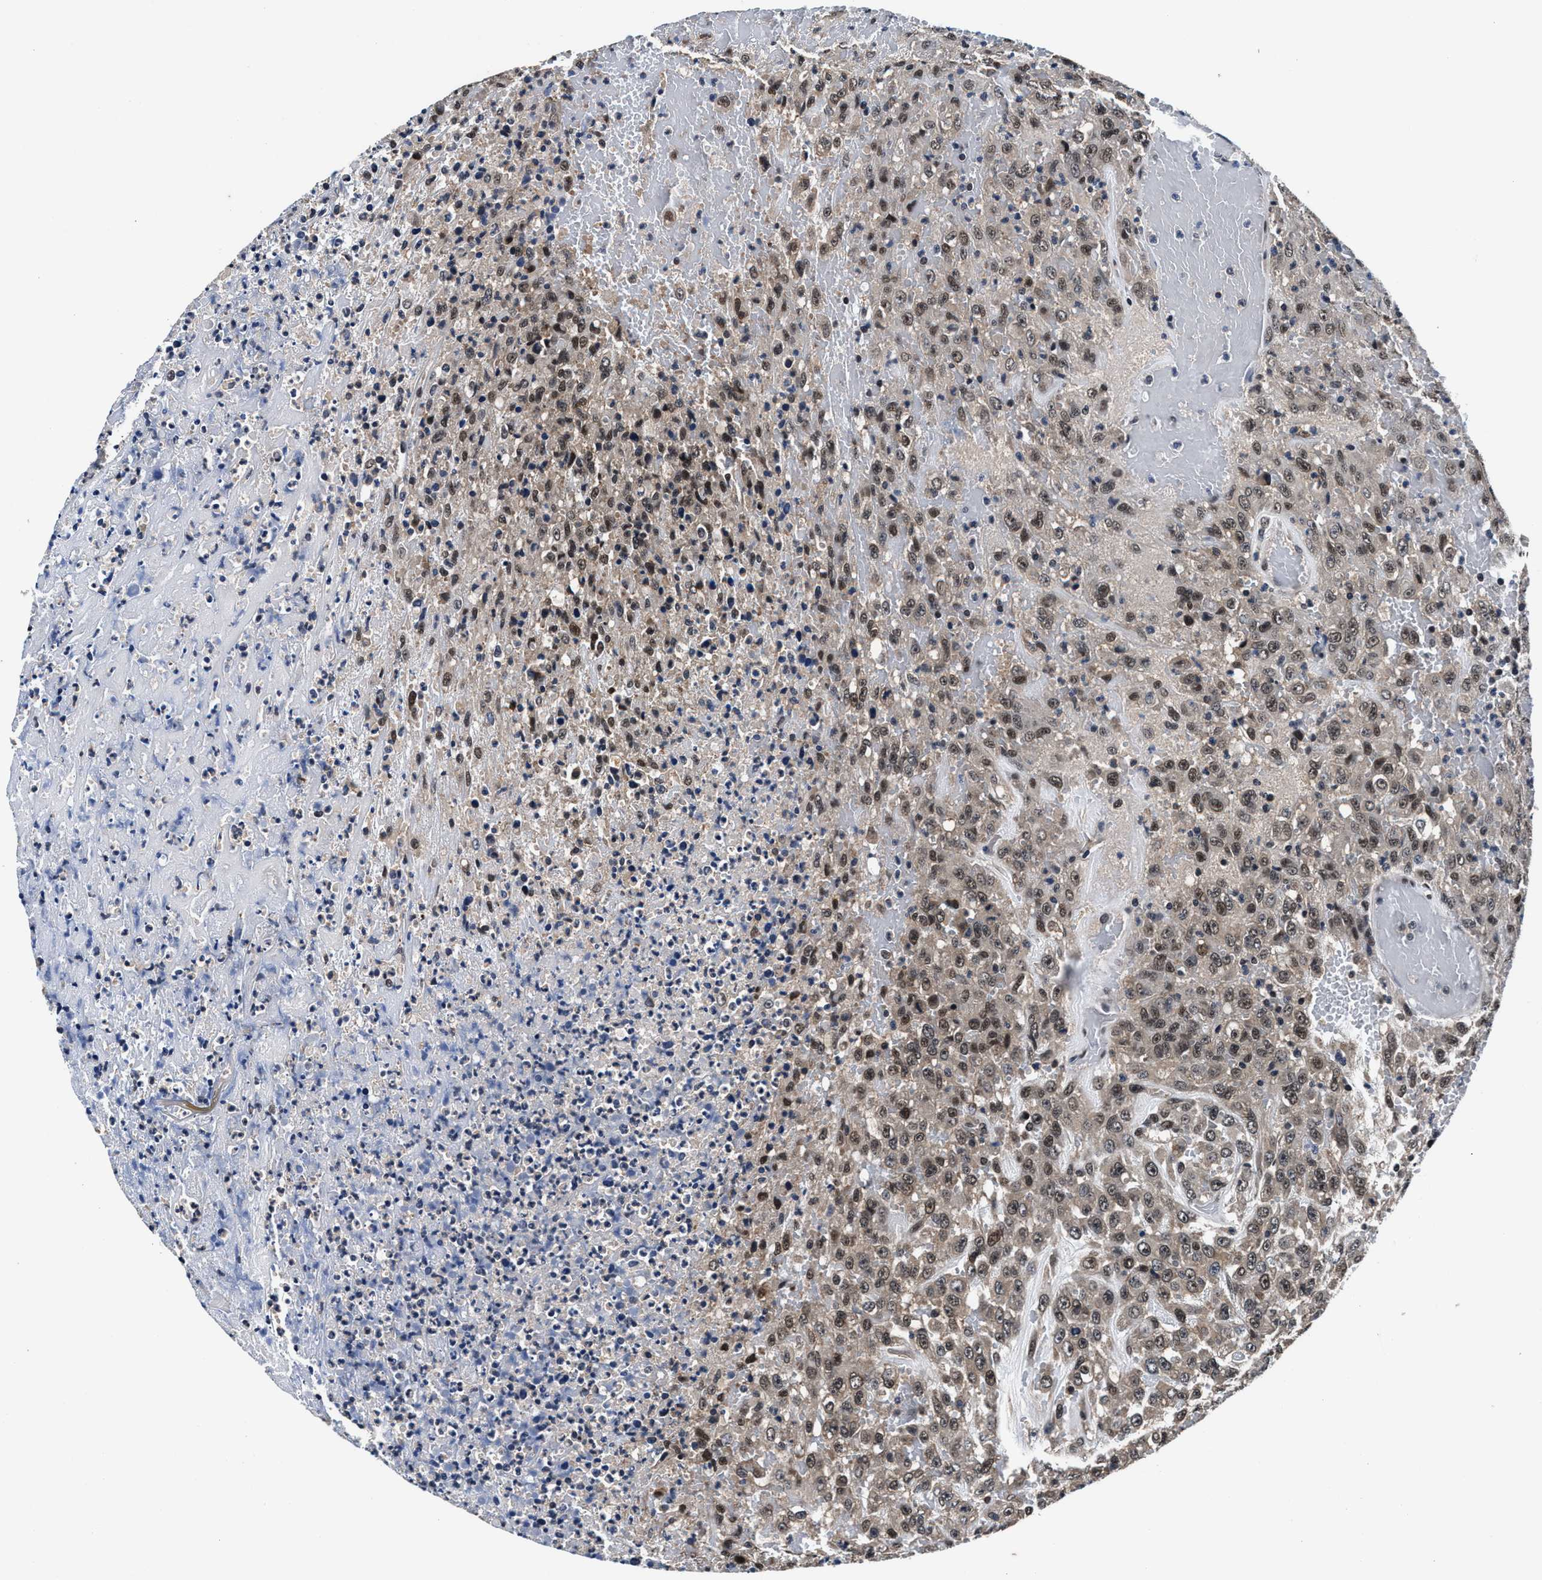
{"staining": {"intensity": "moderate", "quantity": ">75%", "location": "nuclear"}, "tissue": "urothelial cancer", "cell_type": "Tumor cells", "image_type": "cancer", "snomed": [{"axis": "morphology", "description": "Urothelial carcinoma, High grade"}, {"axis": "topography", "description": "Urinary bladder"}], "caption": "Protein expression analysis of human urothelial carcinoma (high-grade) reveals moderate nuclear staining in about >75% of tumor cells. The protein is stained brown, and the nuclei are stained in blue (DAB IHC with brightfield microscopy, high magnification).", "gene": "USP16", "patient": {"sex": "male", "age": 46}}